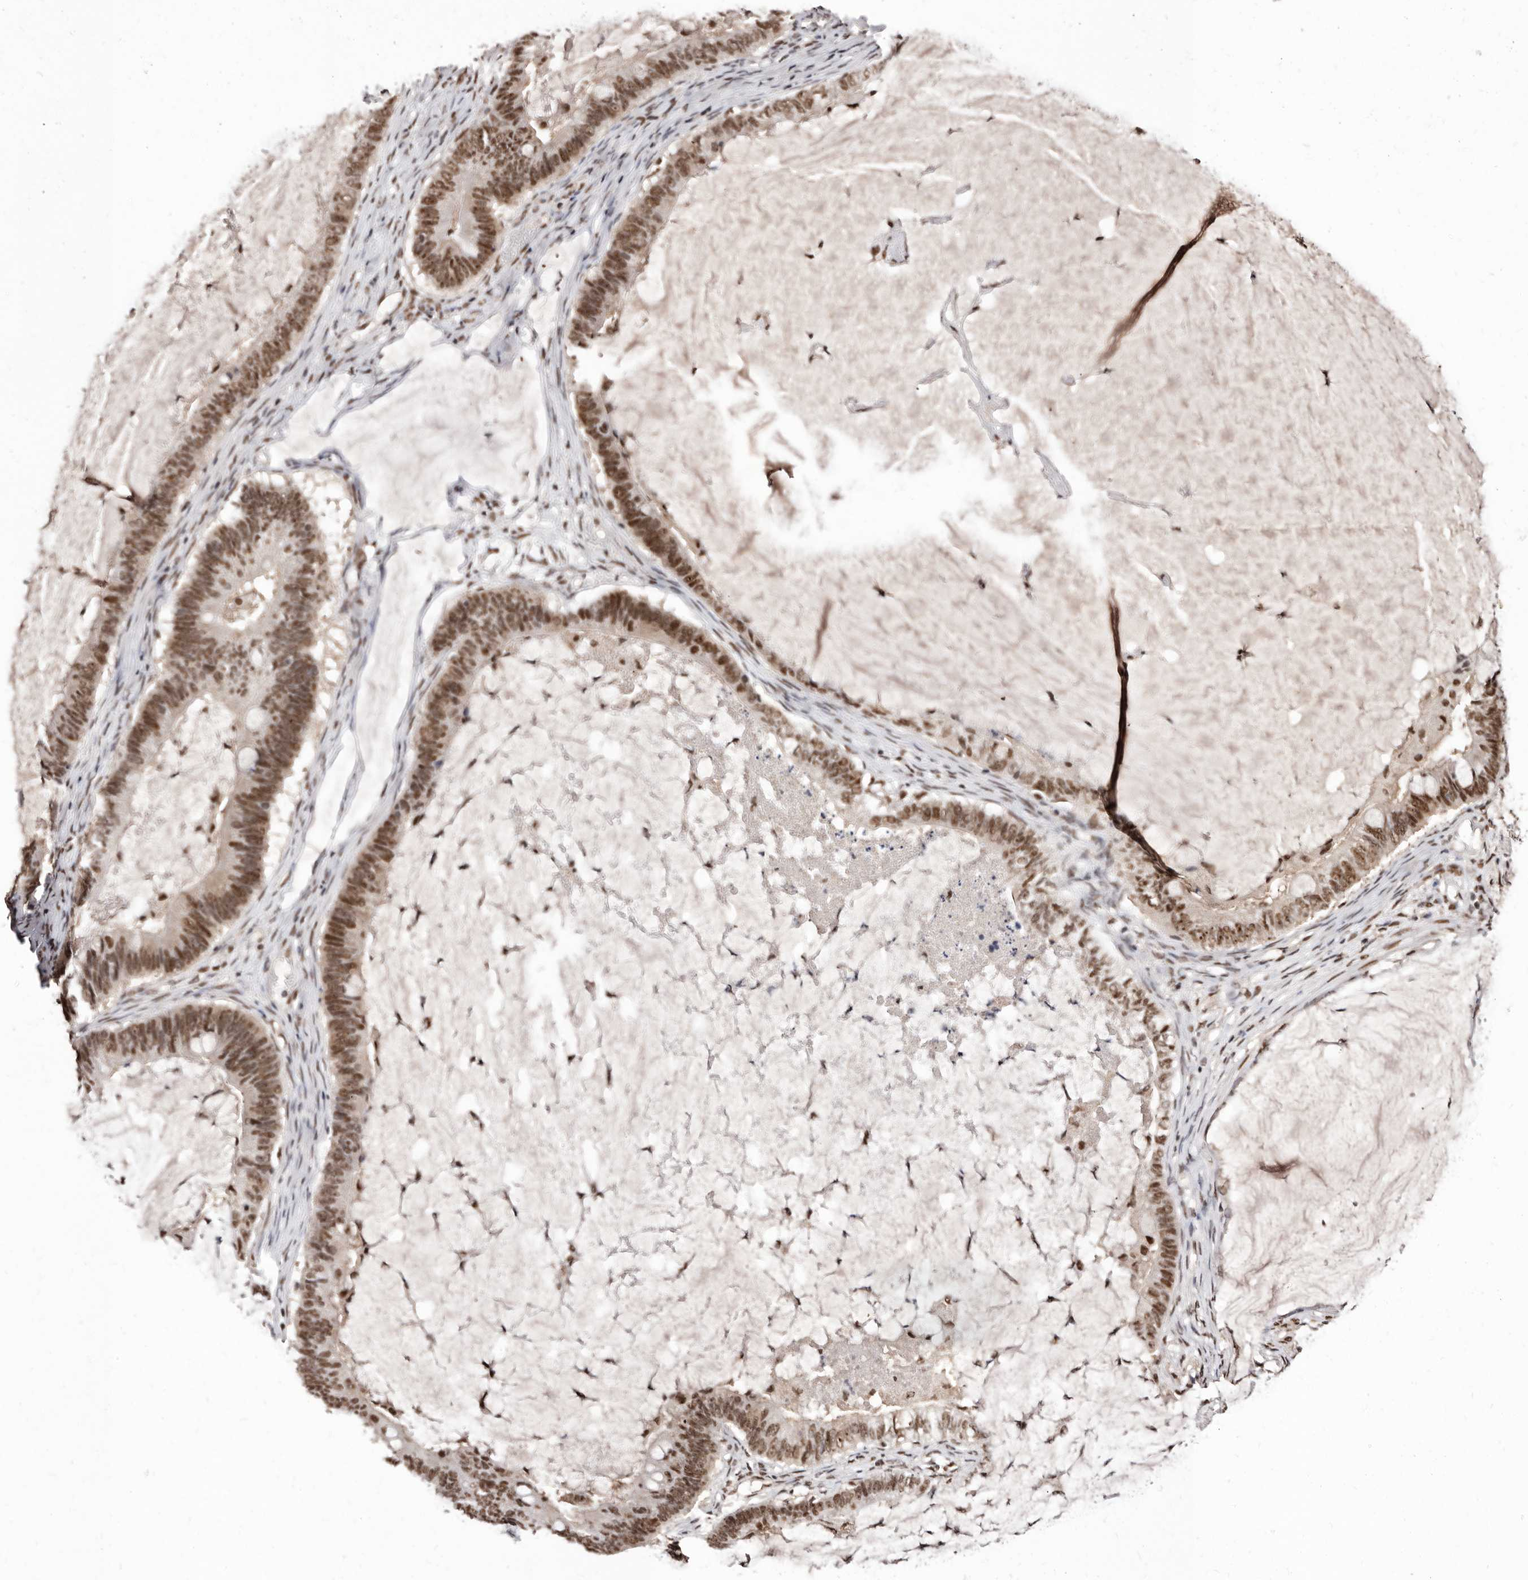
{"staining": {"intensity": "moderate", "quantity": ">75%", "location": "nuclear"}, "tissue": "ovarian cancer", "cell_type": "Tumor cells", "image_type": "cancer", "snomed": [{"axis": "morphology", "description": "Cystadenocarcinoma, mucinous, NOS"}, {"axis": "topography", "description": "Ovary"}], "caption": "Ovarian cancer (mucinous cystadenocarcinoma) stained with a protein marker exhibits moderate staining in tumor cells.", "gene": "ANAPC11", "patient": {"sex": "female", "age": 61}}